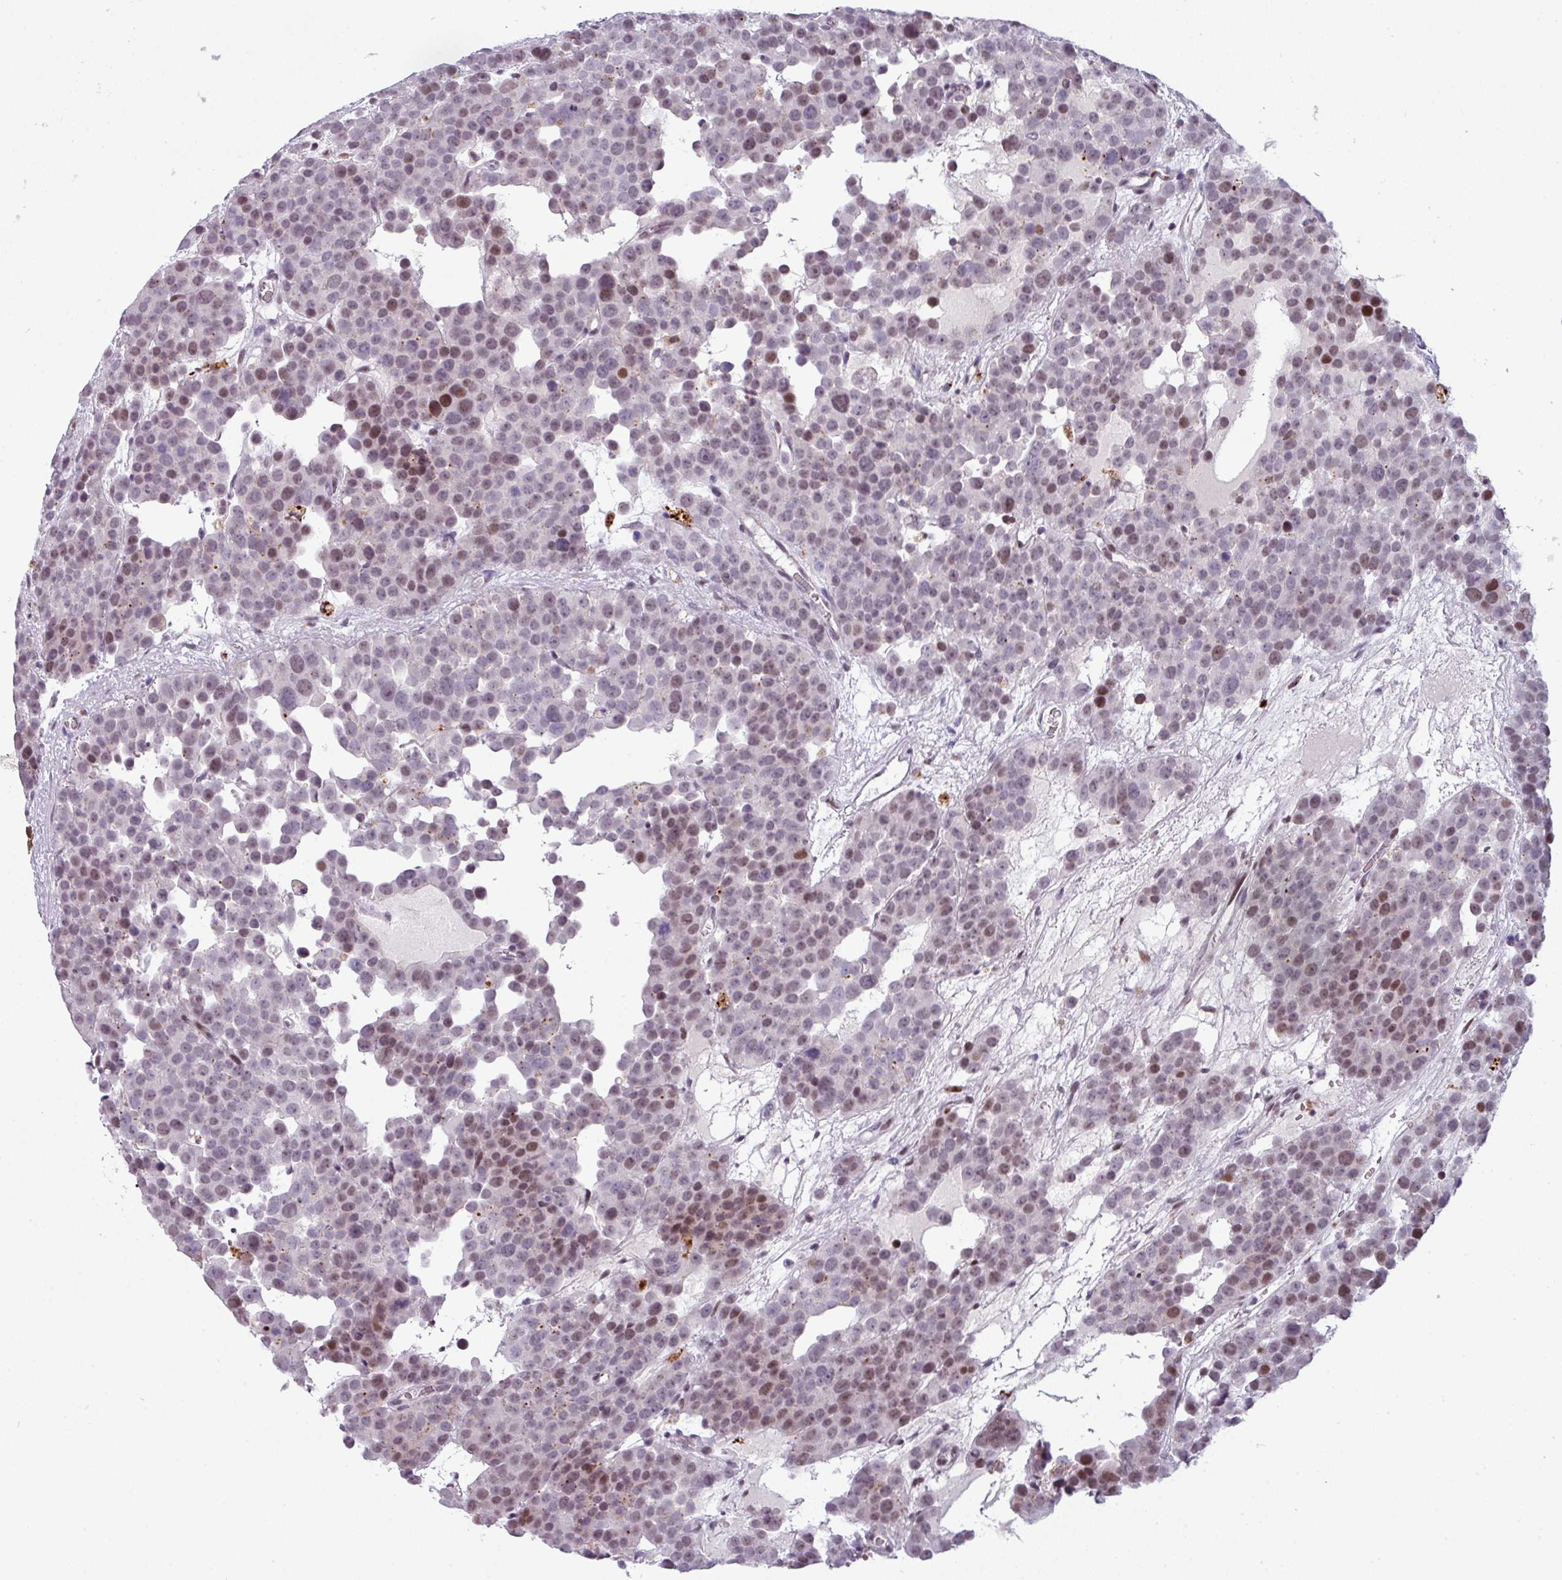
{"staining": {"intensity": "weak", "quantity": "<25%", "location": "nuclear"}, "tissue": "testis cancer", "cell_type": "Tumor cells", "image_type": "cancer", "snomed": [{"axis": "morphology", "description": "Seminoma, NOS"}, {"axis": "topography", "description": "Testis"}], "caption": "Tumor cells are negative for protein expression in human testis cancer.", "gene": "TMEFF1", "patient": {"sex": "male", "age": 71}}